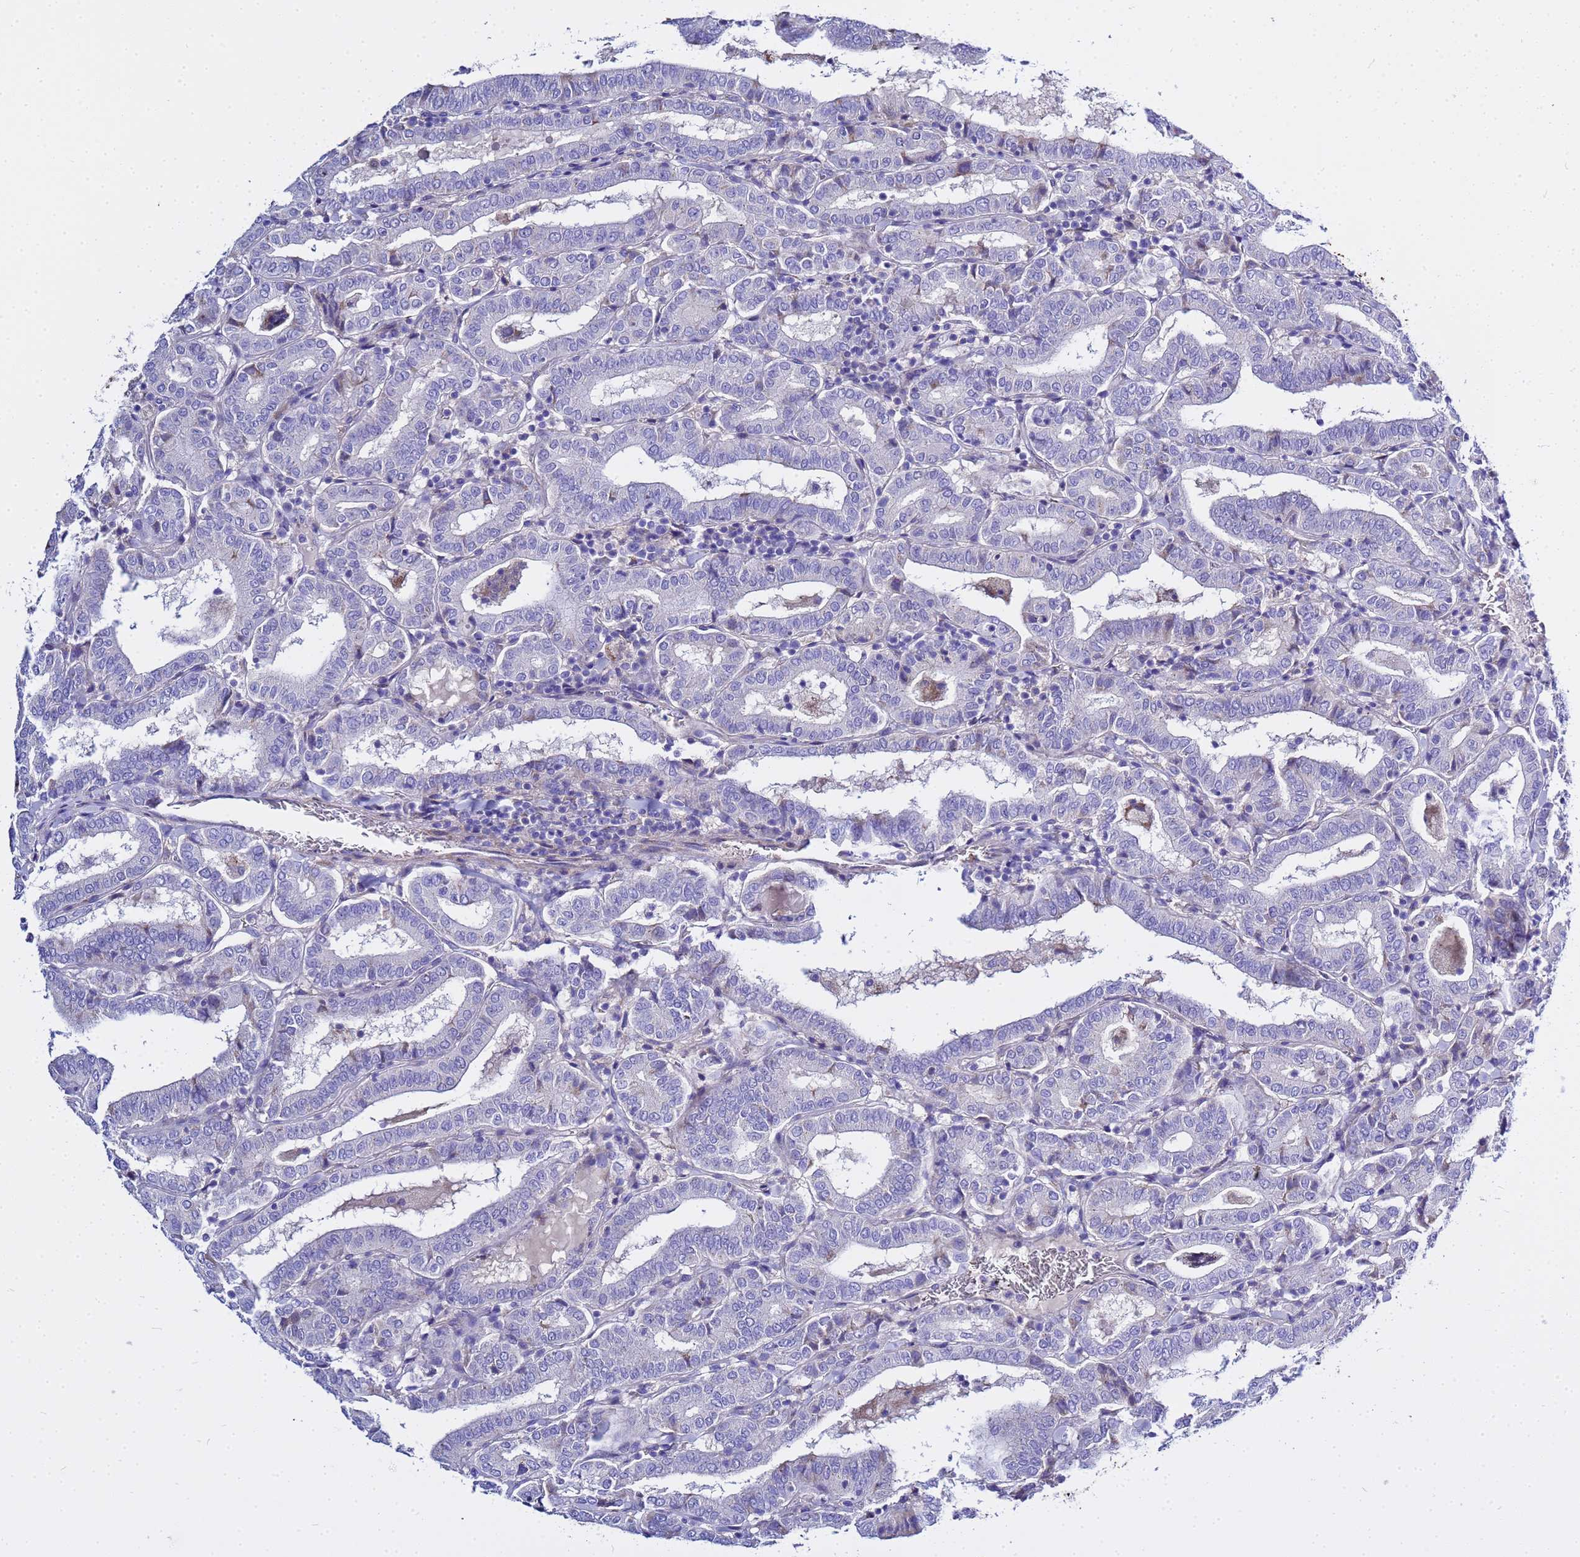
{"staining": {"intensity": "negative", "quantity": "none", "location": "none"}, "tissue": "thyroid cancer", "cell_type": "Tumor cells", "image_type": "cancer", "snomed": [{"axis": "morphology", "description": "Papillary adenocarcinoma, NOS"}, {"axis": "topography", "description": "Thyroid gland"}], "caption": "Tumor cells are negative for brown protein staining in thyroid cancer. (Immunohistochemistry, brightfield microscopy, high magnification).", "gene": "USP18", "patient": {"sex": "female", "age": 72}}